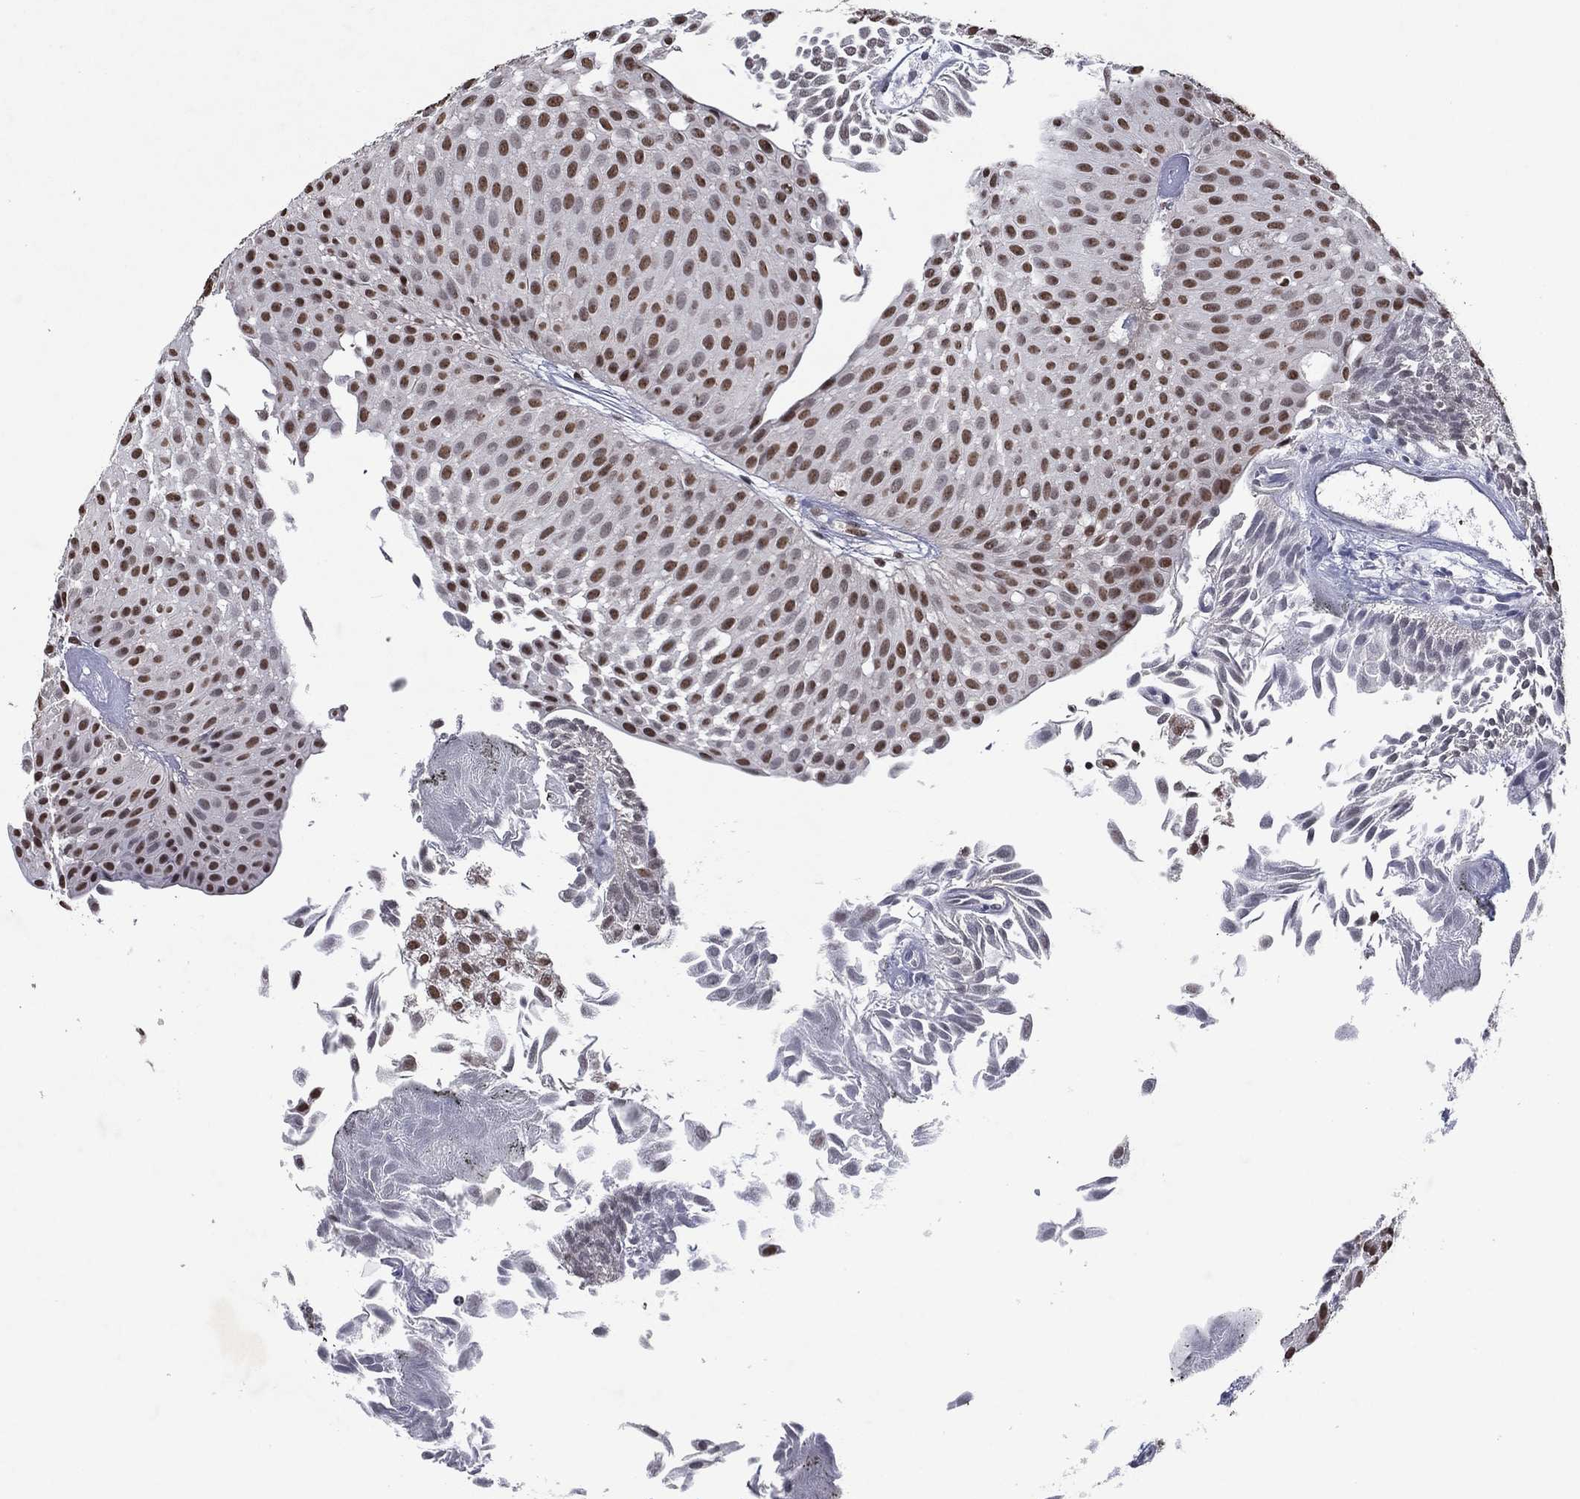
{"staining": {"intensity": "strong", "quantity": "25%-75%", "location": "nuclear"}, "tissue": "urothelial cancer", "cell_type": "Tumor cells", "image_type": "cancer", "snomed": [{"axis": "morphology", "description": "Urothelial carcinoma, Low grade"}, {"axis": "topography", "description": "Urinary bladder"}], "caption": "Human urothelial cancer stained for a protein (brown) exhibits strong nuclear positive staining in about 25%-75% of tumor cells.", "gene": "ZBTB42", "patient": {"sex": "male", "age": 64}}